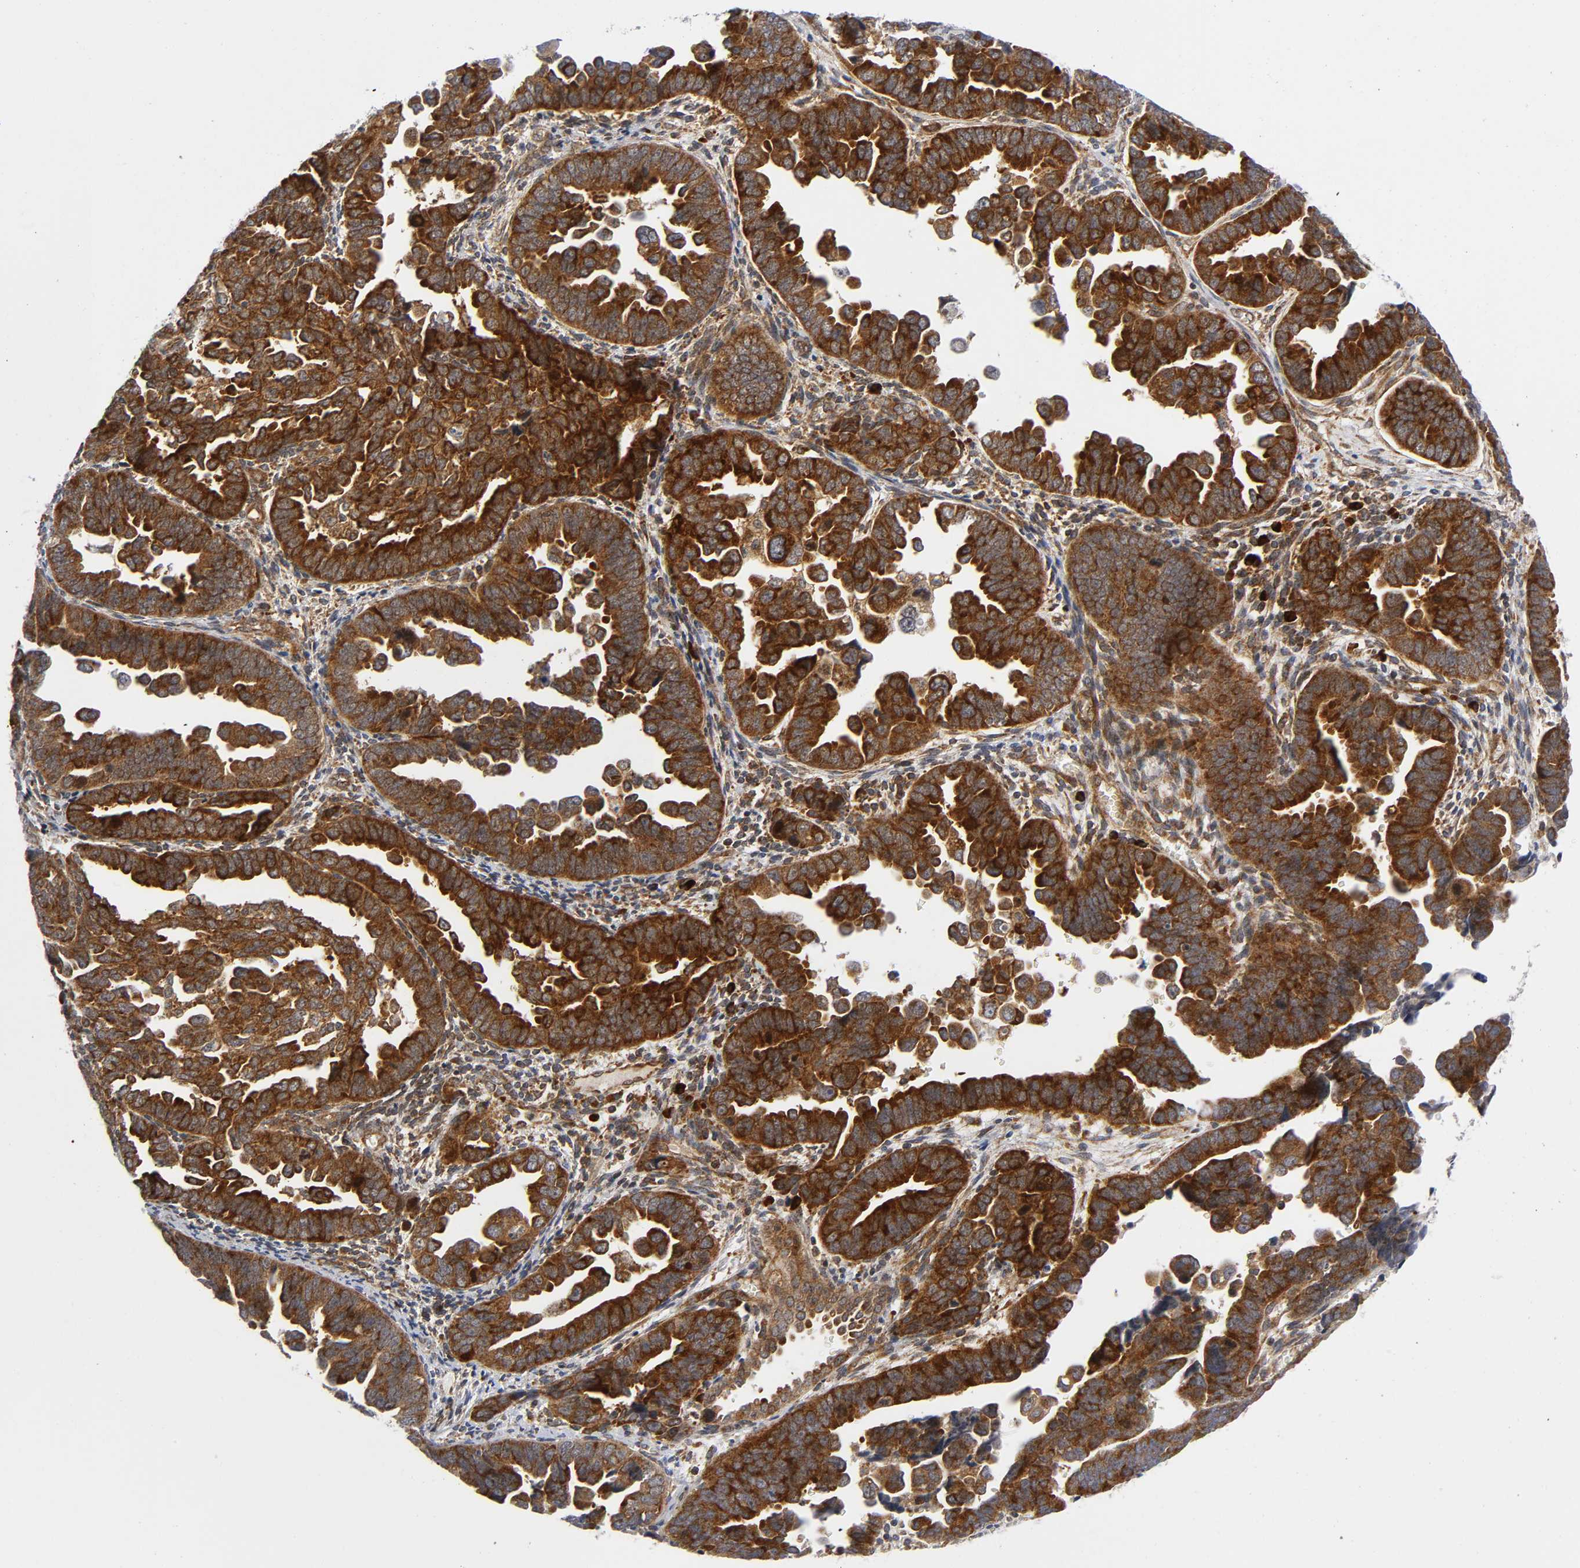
{"staining": {"intensity": "strong", "quantity": ">75%", "location": "cytoplasmic/membranous"}, "tissue": "endometrial cancer", "cell_type": "Tumor cells", "image_type": "cancer", "snomed": [{"axis": "morphology", "description": "Adenocarcinoma, NOS"}, {"axis": "topography", "description": "Endometrium"}], "caption": "This image demonstrates endometrial adenocarcinoma stained with IHC to label a protein in brown. The cytoplasmic/membranous of tumor cells show strong positivity for the protein. Nuclei are counter-stained blue.", "gene": "EIF5", "patient": {"sex": "female", "age": 75}}